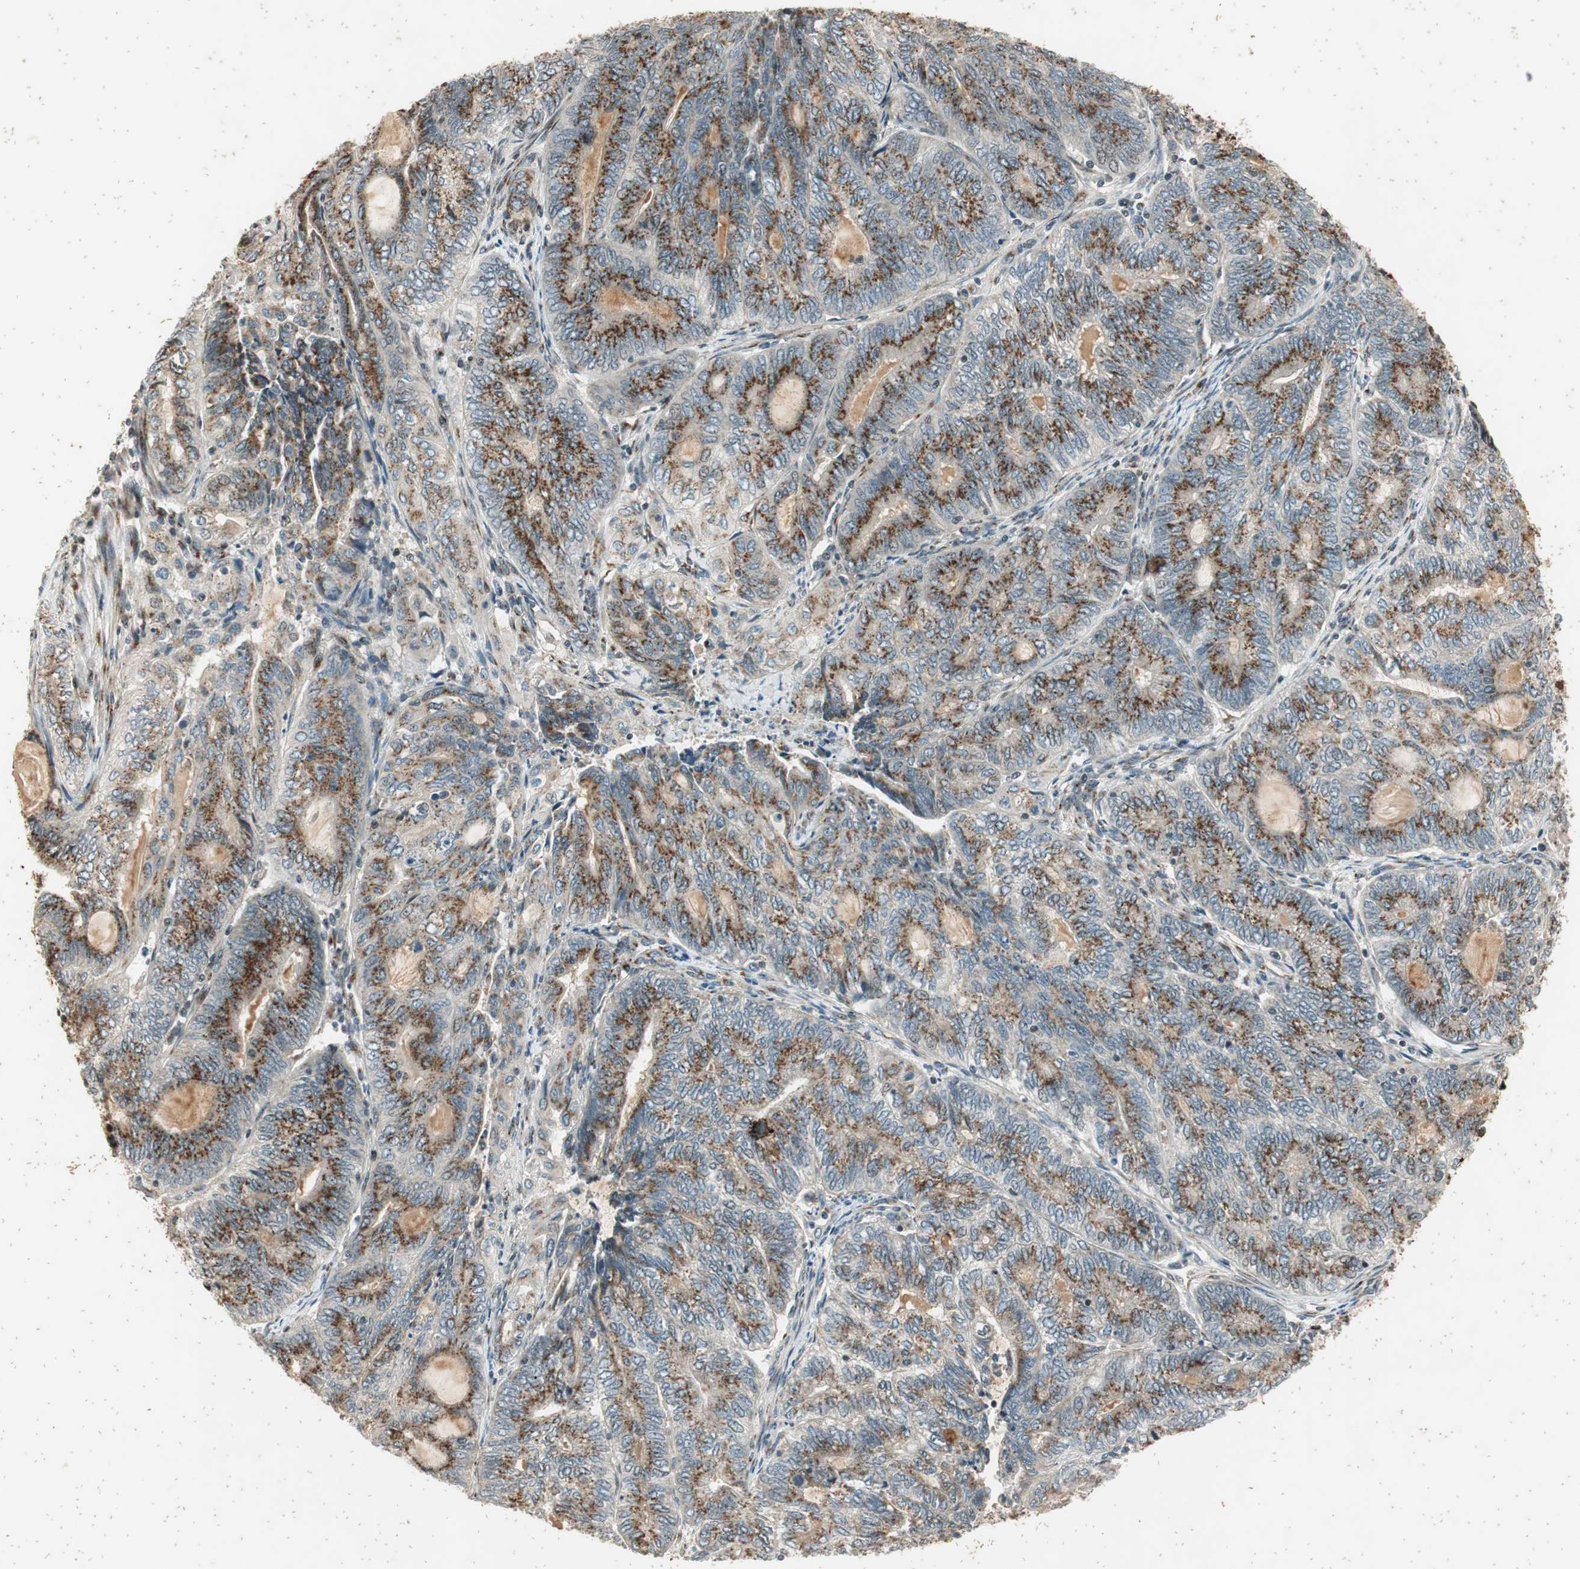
{"staining": {"intensity": "weak", "quantity": ">75%", "location": "cytoplasmic/membranous"}, "tissue": "endometrial cancer", "cell_type": "Tumor cells", "image_type": "cancer", "snomed": [{"axis": "morphology", "description": "Adenocarcinoma, NOS"}, {"axis": "topography", "description": "Uterus"}, {"axis": "topography", "description": "Endometrium"}], "caption": "Tumor cells demonstrate low levels of weak cytoplasmic/membranous expression in about >75% of cells in endometrial adenocarcinoma.", "gene": "NEO1", "patient": {"sex": "female", "age": 70}}